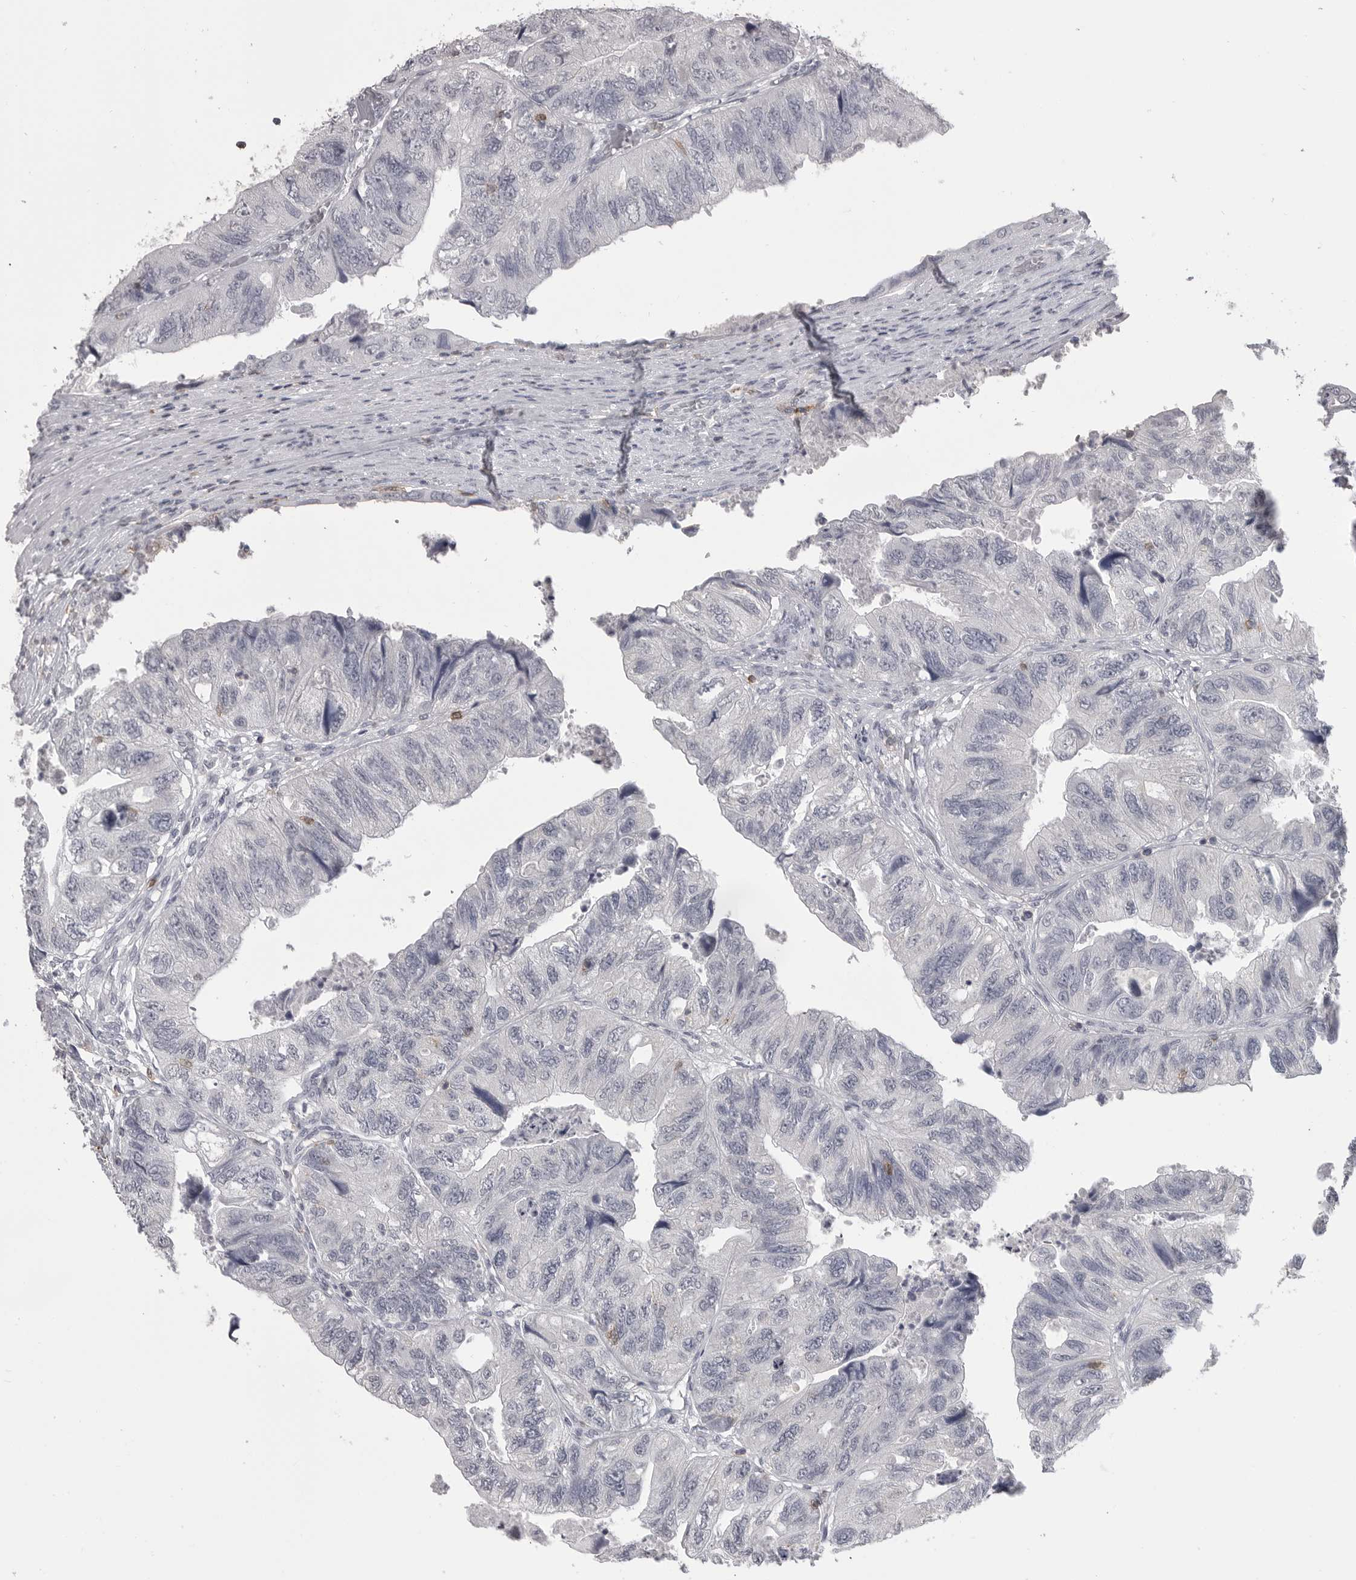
{"staining": {"intensity": "negative", "quantity": "none", "location": "none"}, "tissue": "colorectal cancer", "cell_type": "Tumor cells", "image_type": "cancer", "snomed": [{"axis": "morphology", "description": "Adenocarcinoma, NOS"}, {"axis": "topography", "description": "Rectum"}], "caption": "There is no significant staining in tumor cells of colorectal adenocarcinoma. (DAB (3,3'-diaminobenzidine) immunohistochemistry visualized using brightfield microscopy, high magnification).", "gene": "ITGAL", "patient": {"sex": "male", "age": 63}}